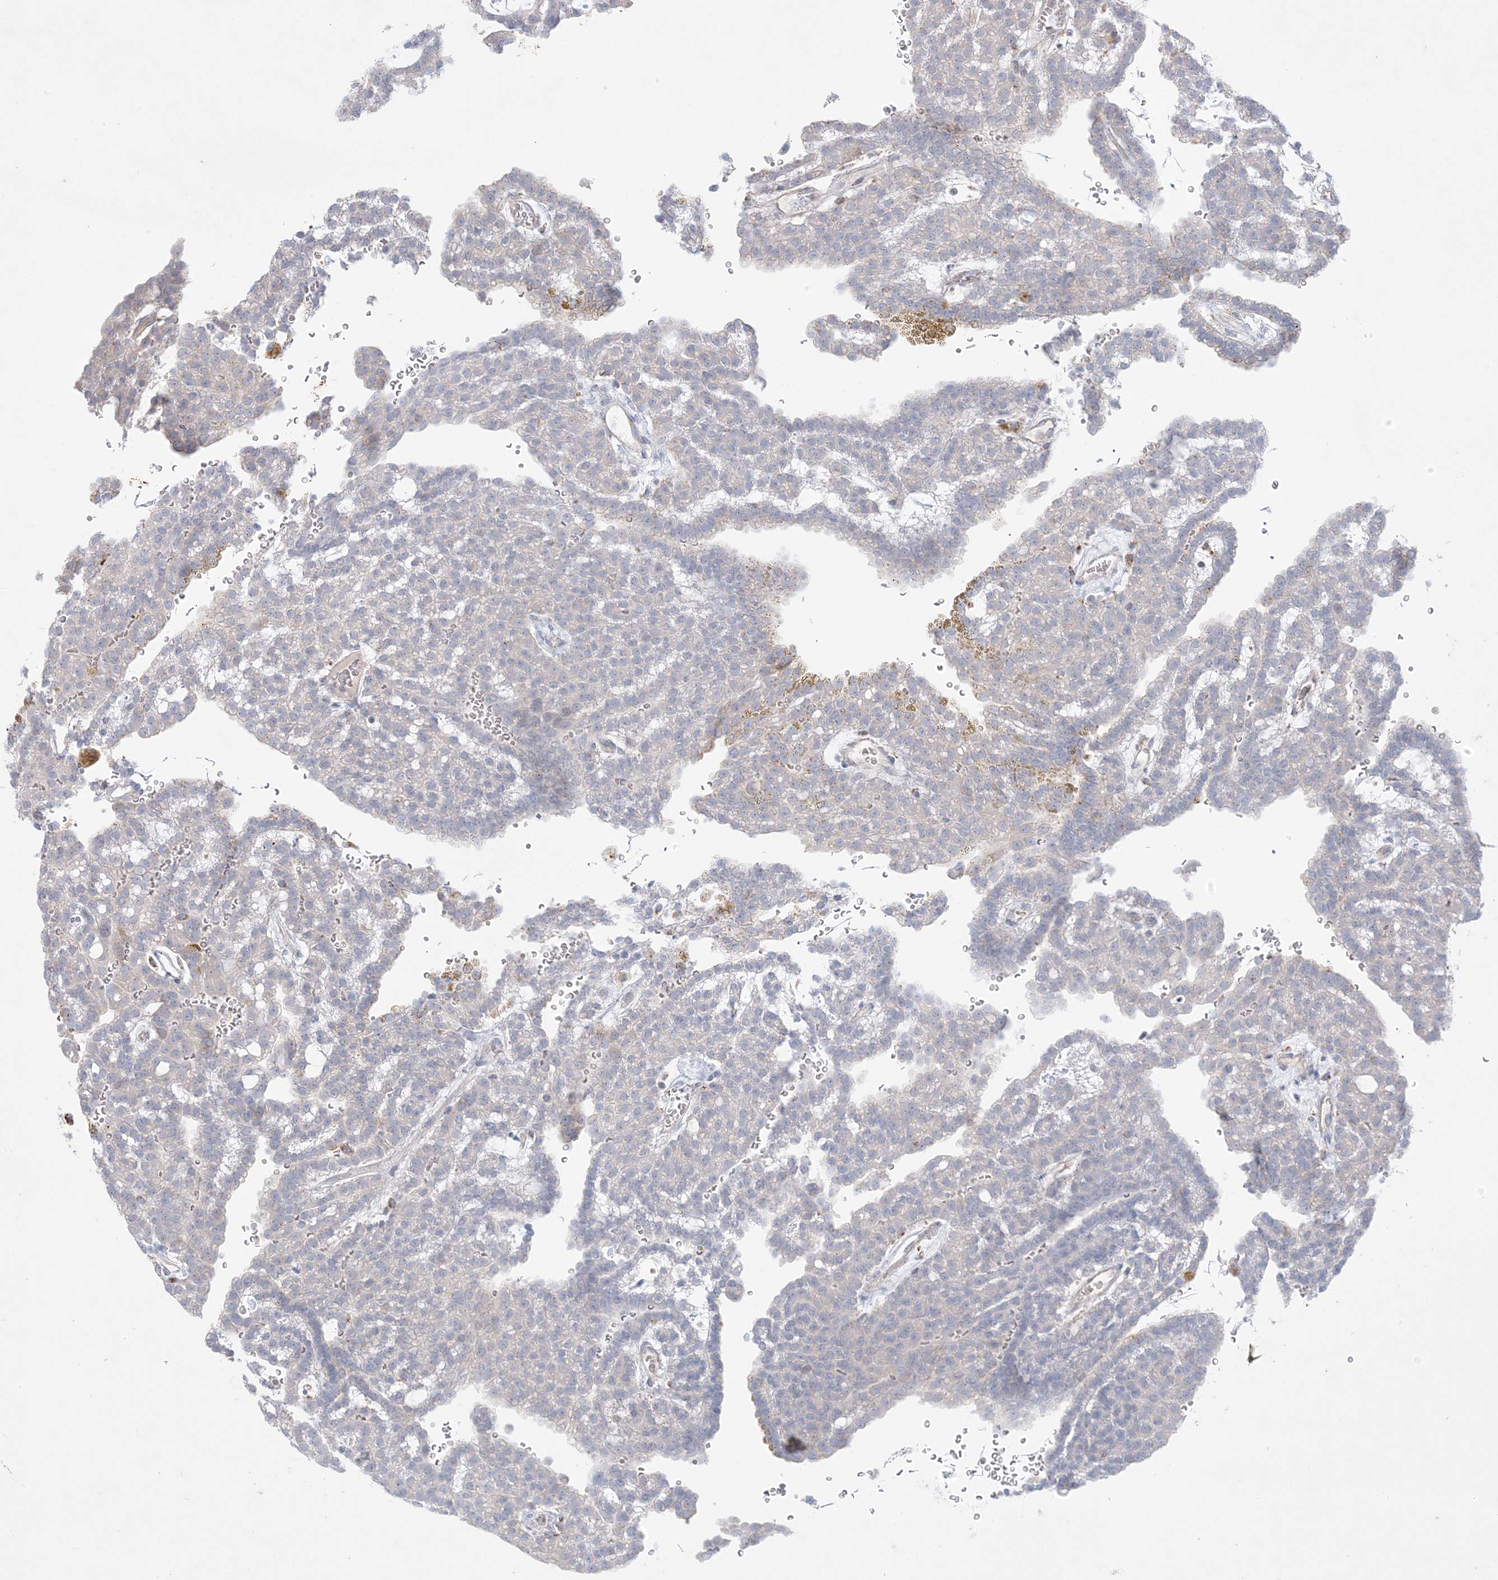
{"staining": {"intensity": "negative", "quantity": "none", "location": "none"}, "tissue": "renal cancer", "cell_type": "Tumor cells", "image_type": "cancer", "snomed": [{"axis": "morphology", "description": "Adenocarcinoma, NOS"}, {"axis": "topography", "description": "Kidney"}], "caption": "Renal adenocarcinoma was stained to show a protein in brown. There is no significant positivity in tumor cells.", "gene": "KCTD6", "patient": {"sex": "male", "age": 63}}